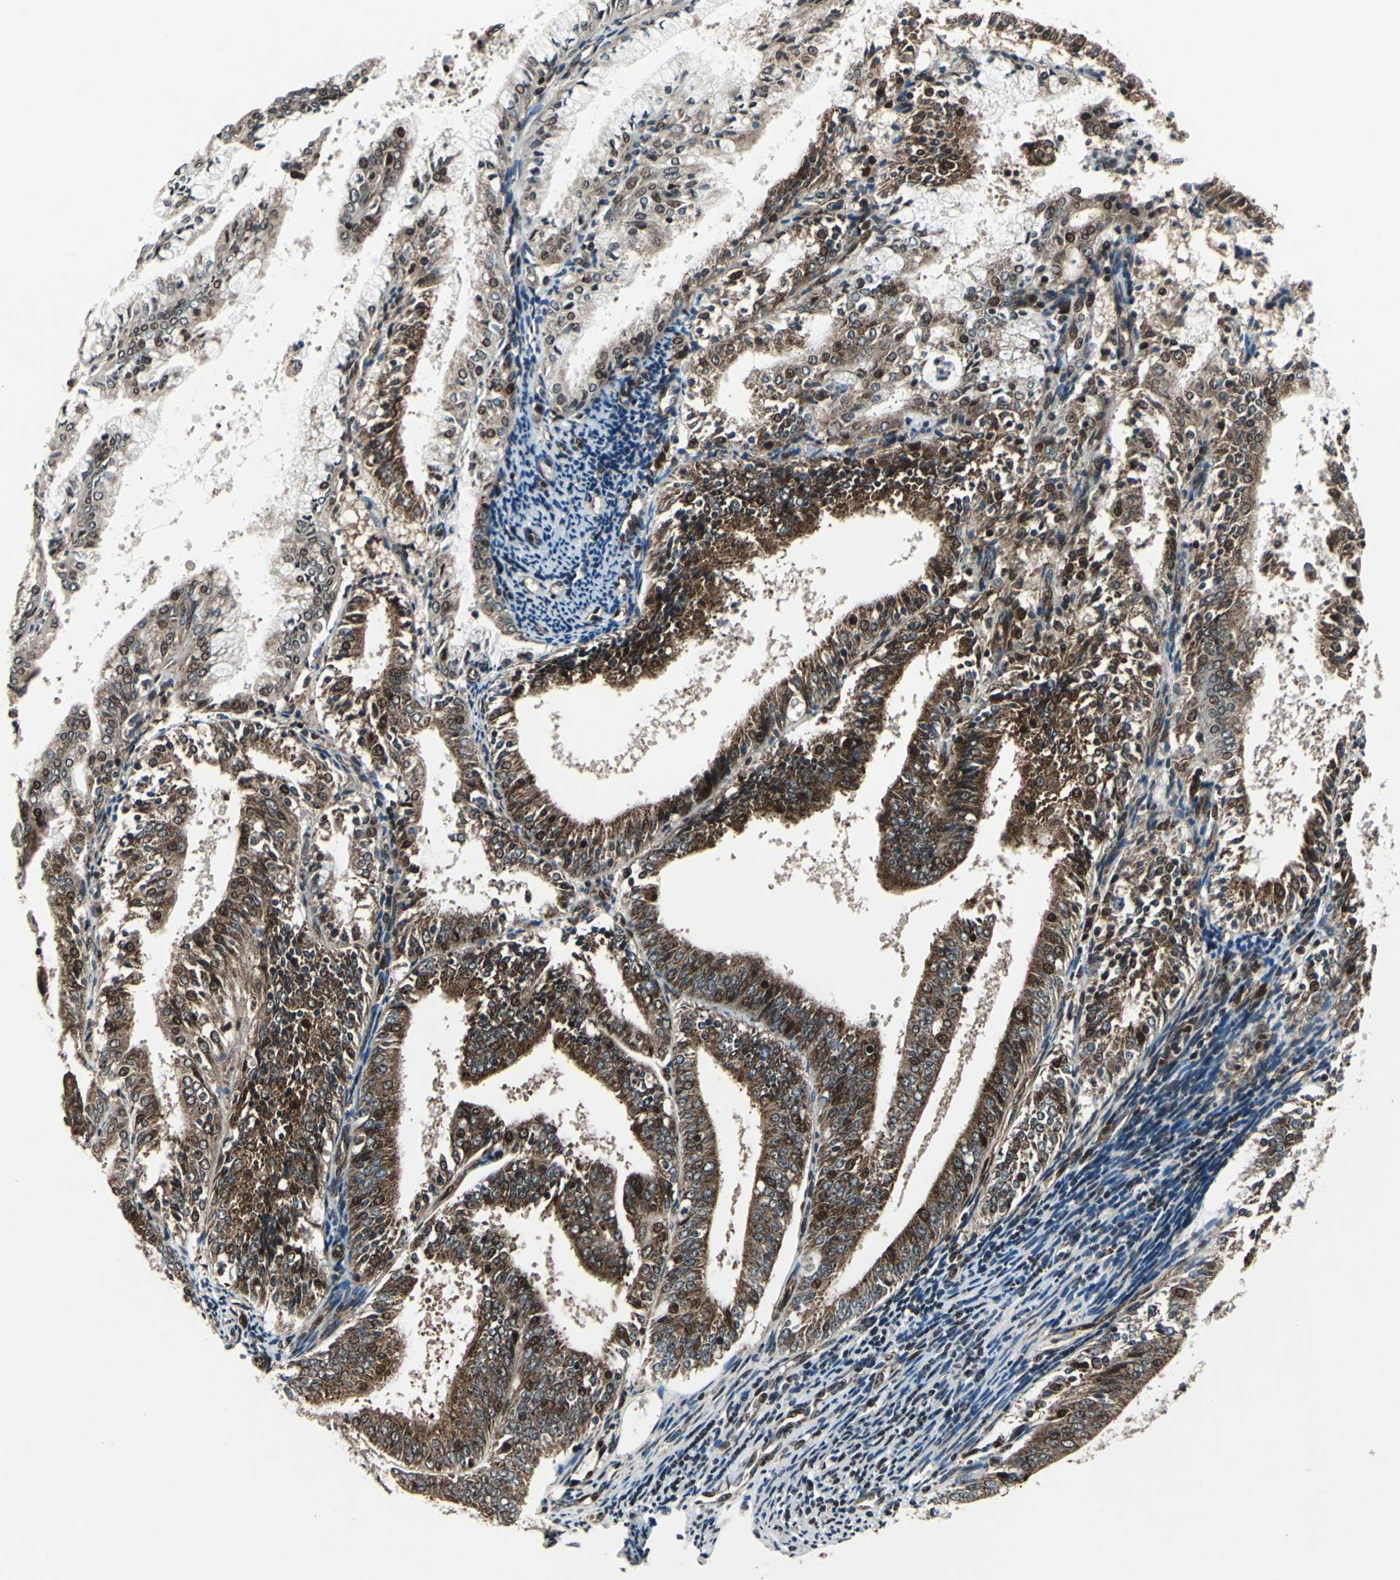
{"staining": {"intensity": "strong", "quantity": ">75%", "location": "cytoplasmic/membranous,nuclear"}, "tissue": "endometrial cancer", "cell_type": "Tumor cells", "image_type": "cancer", "snomed": [{"axis": "morphology", "description": "Adenocarcinoma, NOS"}, {"axis": "topography", "description": "Endometrium"}], "caption": "A histopathology image of human endometrial adenocarcinoma stained for a protein exhibits strong cytoplasmic/membranous and nuclear brown staining in tumor cells.", "gene": "AATF", "patient": {"sex": "female", "age": 63}}